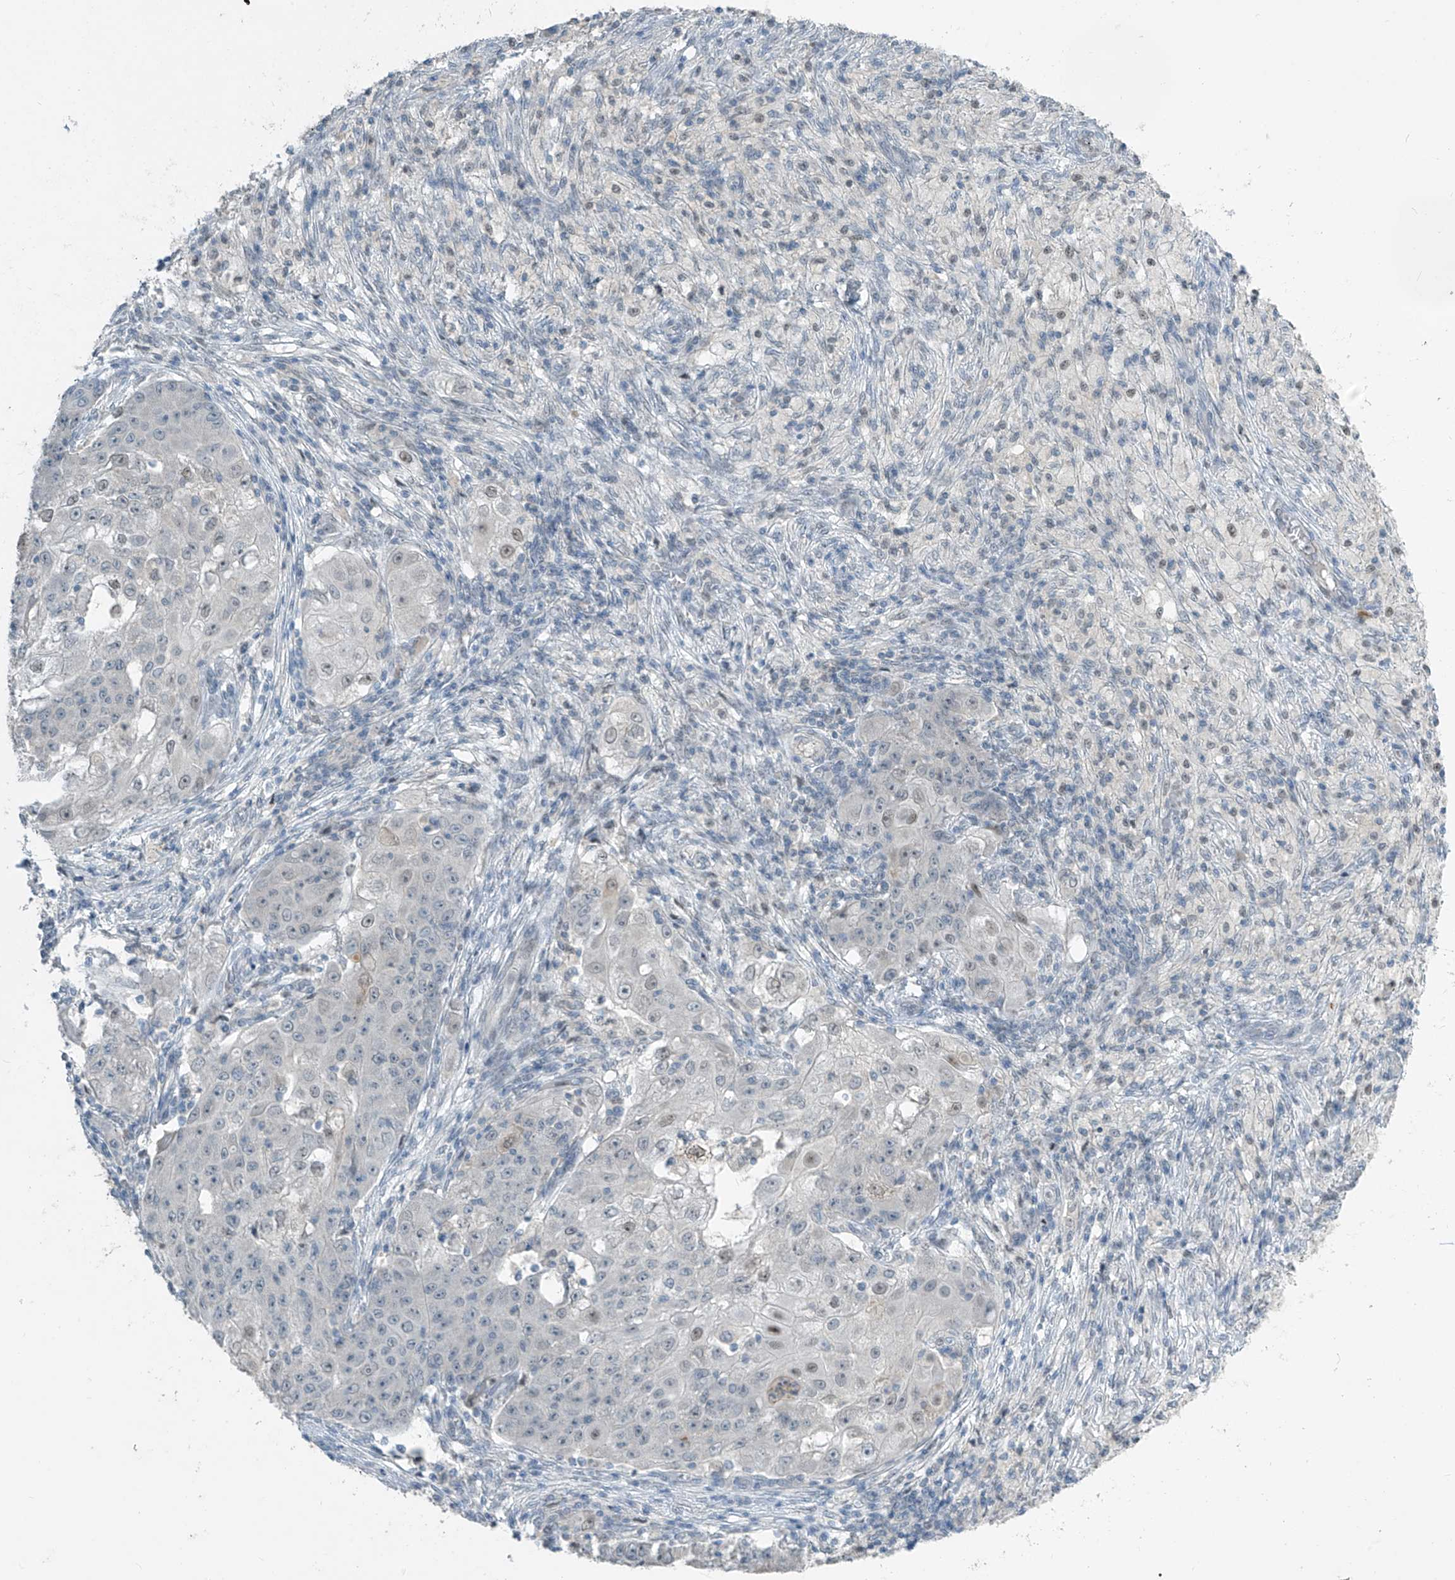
{"staining": {"intensity": "negative", "quantity": "none", "location": "none"}, "tissue": "ovarian cancer", "cell_type": "Tumor cells", "image_type": "cancer", "snomed": [{"axis": "morphology", "description": "Carcinoma, endometroid"}, {"axis": "topography", "description": "Ovary"}], "caption": "Ovarian cancer stained for a protein using IHC displays no expression tumor cells.", "gene": "METAP1D", "patient": {"sex": "female", "age": 42}}